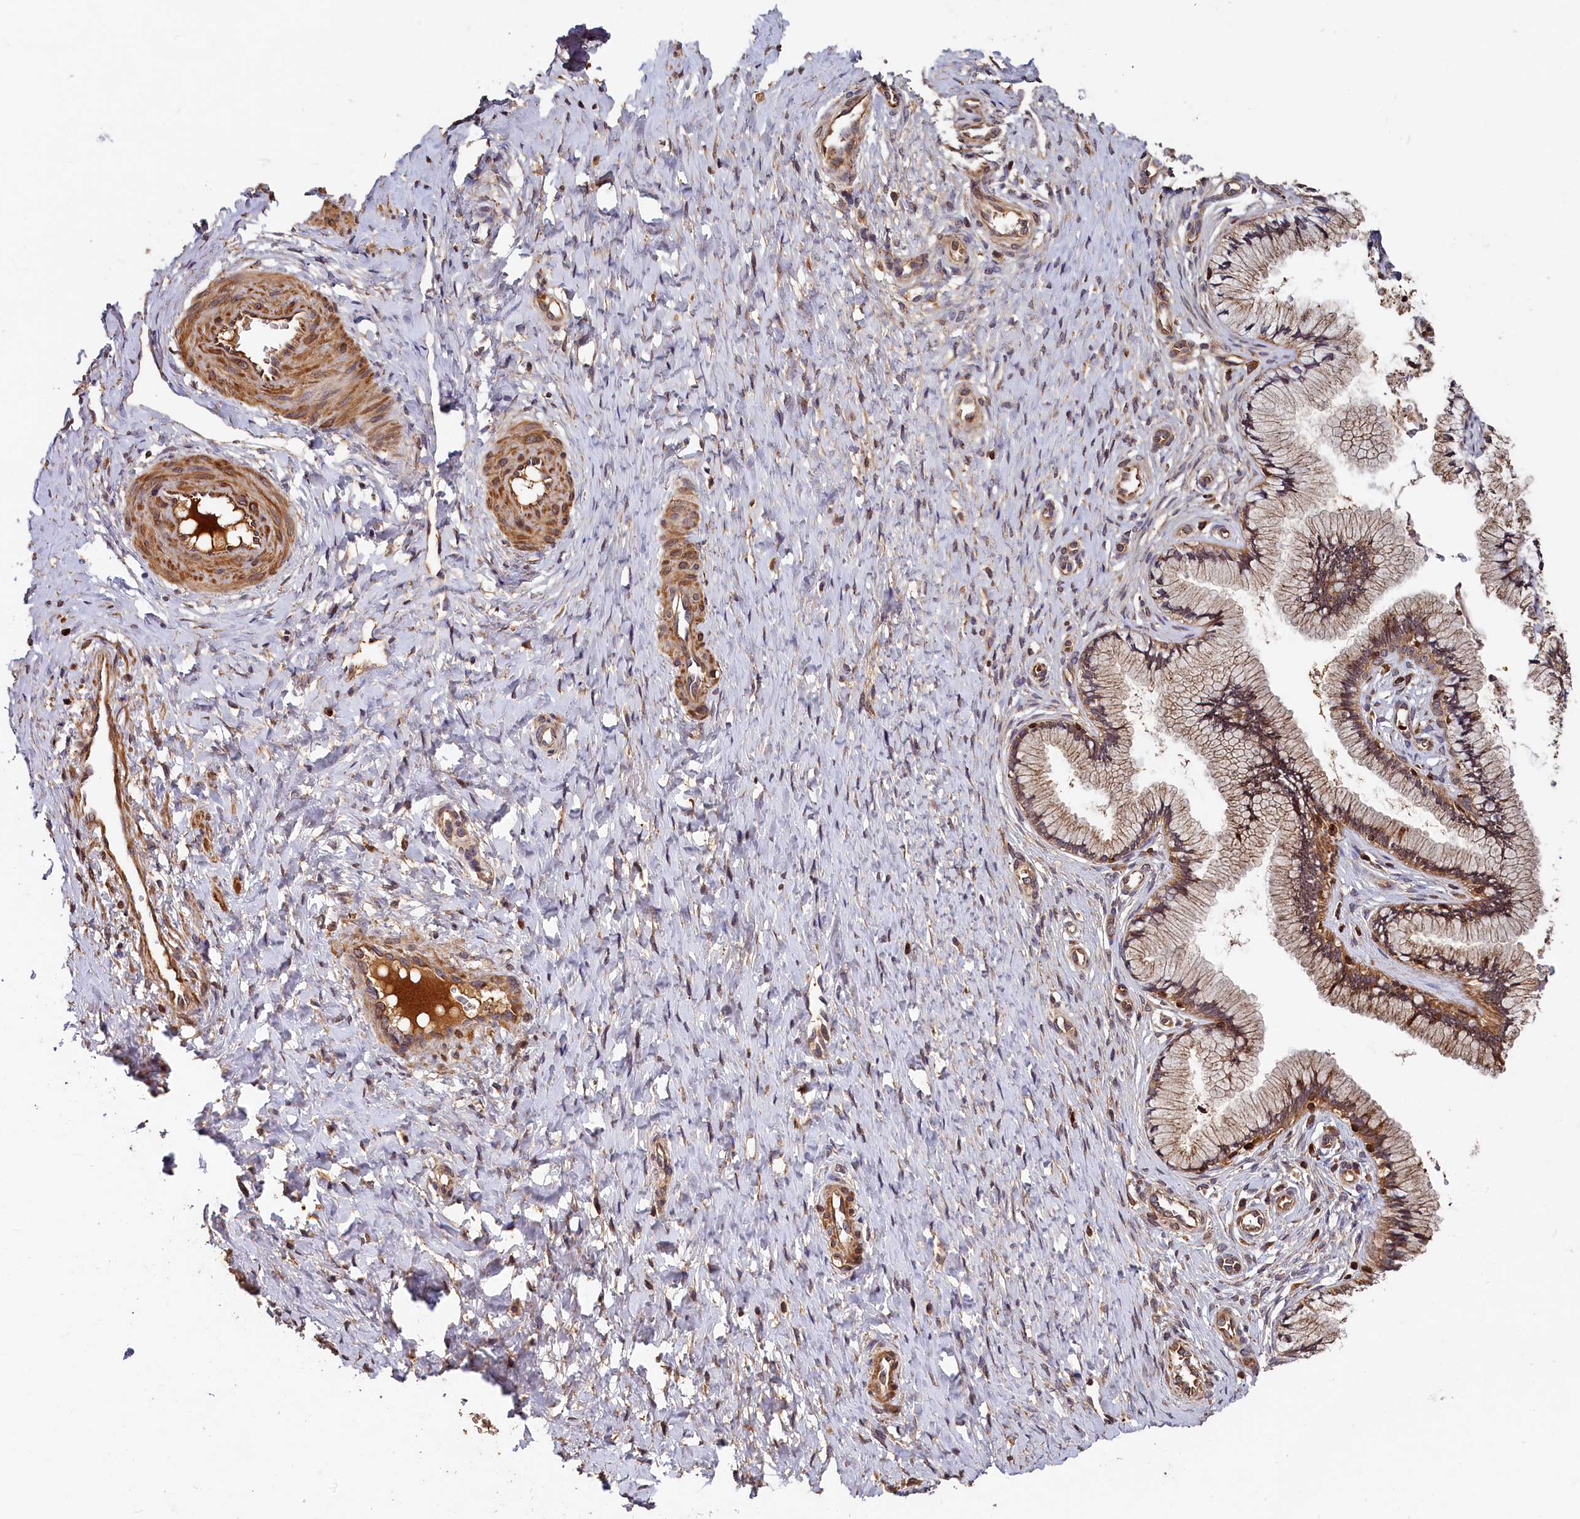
{"staining": {"intensity": "weak", "quantity": ">75%", "location": "cytoplasmic/membranous"}, "tissue": "cervix", "cell_type": "Glandular cells", "image_type": "normal", "snomed": [{"axis": "morphology", "description": "Normal tissue, NOS"}, {"axis": "topography", "description": "Cervix"}], "caption": "Weak cytoplasmic/membranous staining is identified in about >75% of glandular cells in unremarkable cervix. (DAB = brown stain, brightfield microscopy at high magnification).", "gene": "HMOX2", "patient": {"sex": "female", "age": 36}}